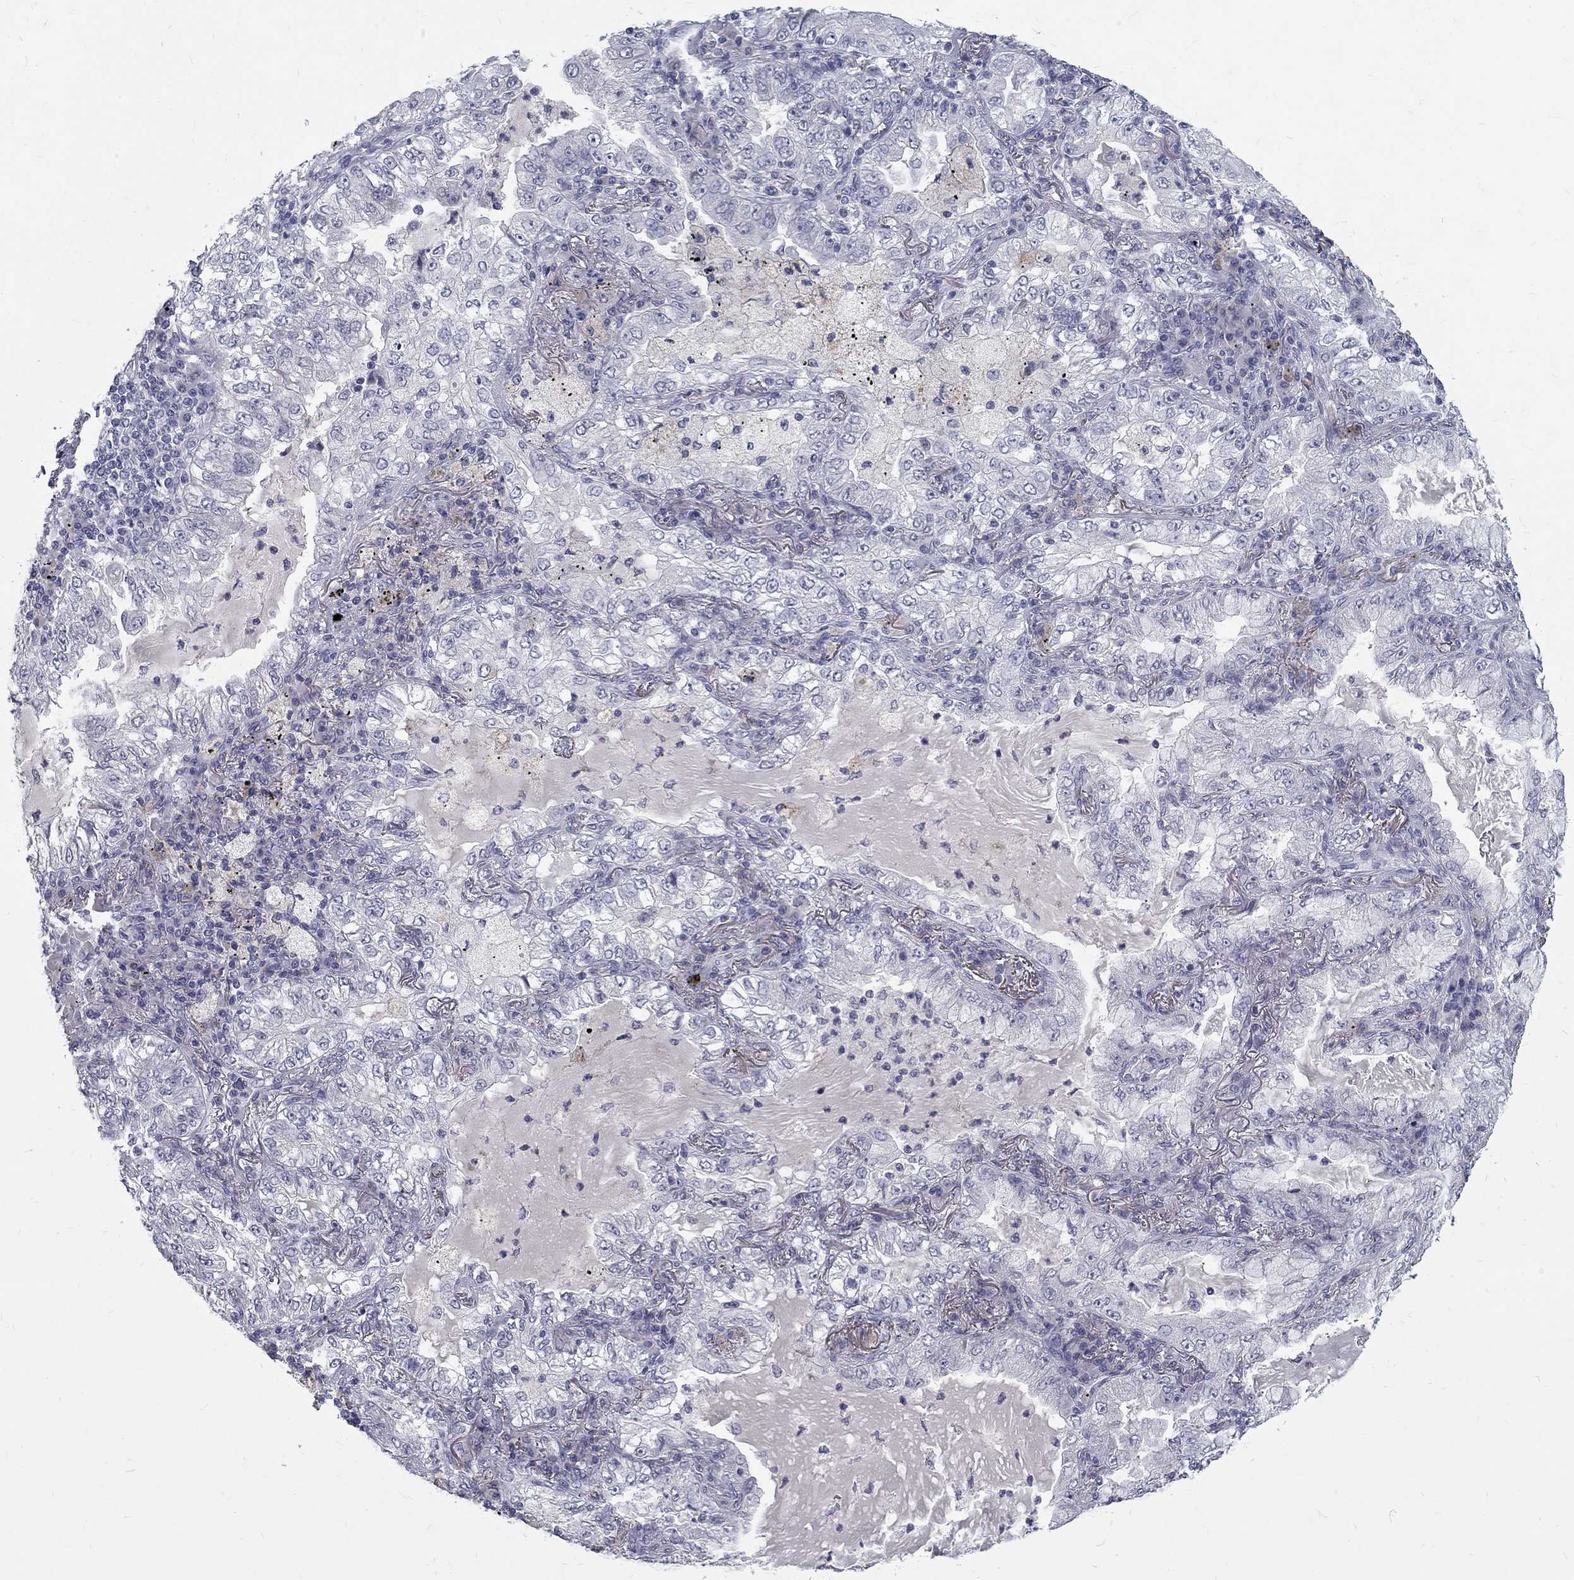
{"staining": {"intensity": "negative", "quantity": "none", "location": "none"}, "tissue": "lung cancer", "cell_type": "Tumor cells", "image_type": "cancer", "snomed": [{"axis": "morphology", "description": "Adenocarcinoma, NOS"}, {"axis": "topography", "description": "Lung"}], "caption": "The micrograph shows no staining of tumor cells in lung cancer. Nuclei are stained in blue.", "gene": "NOS1", "patient": {"sex": "female", "age": 73}}